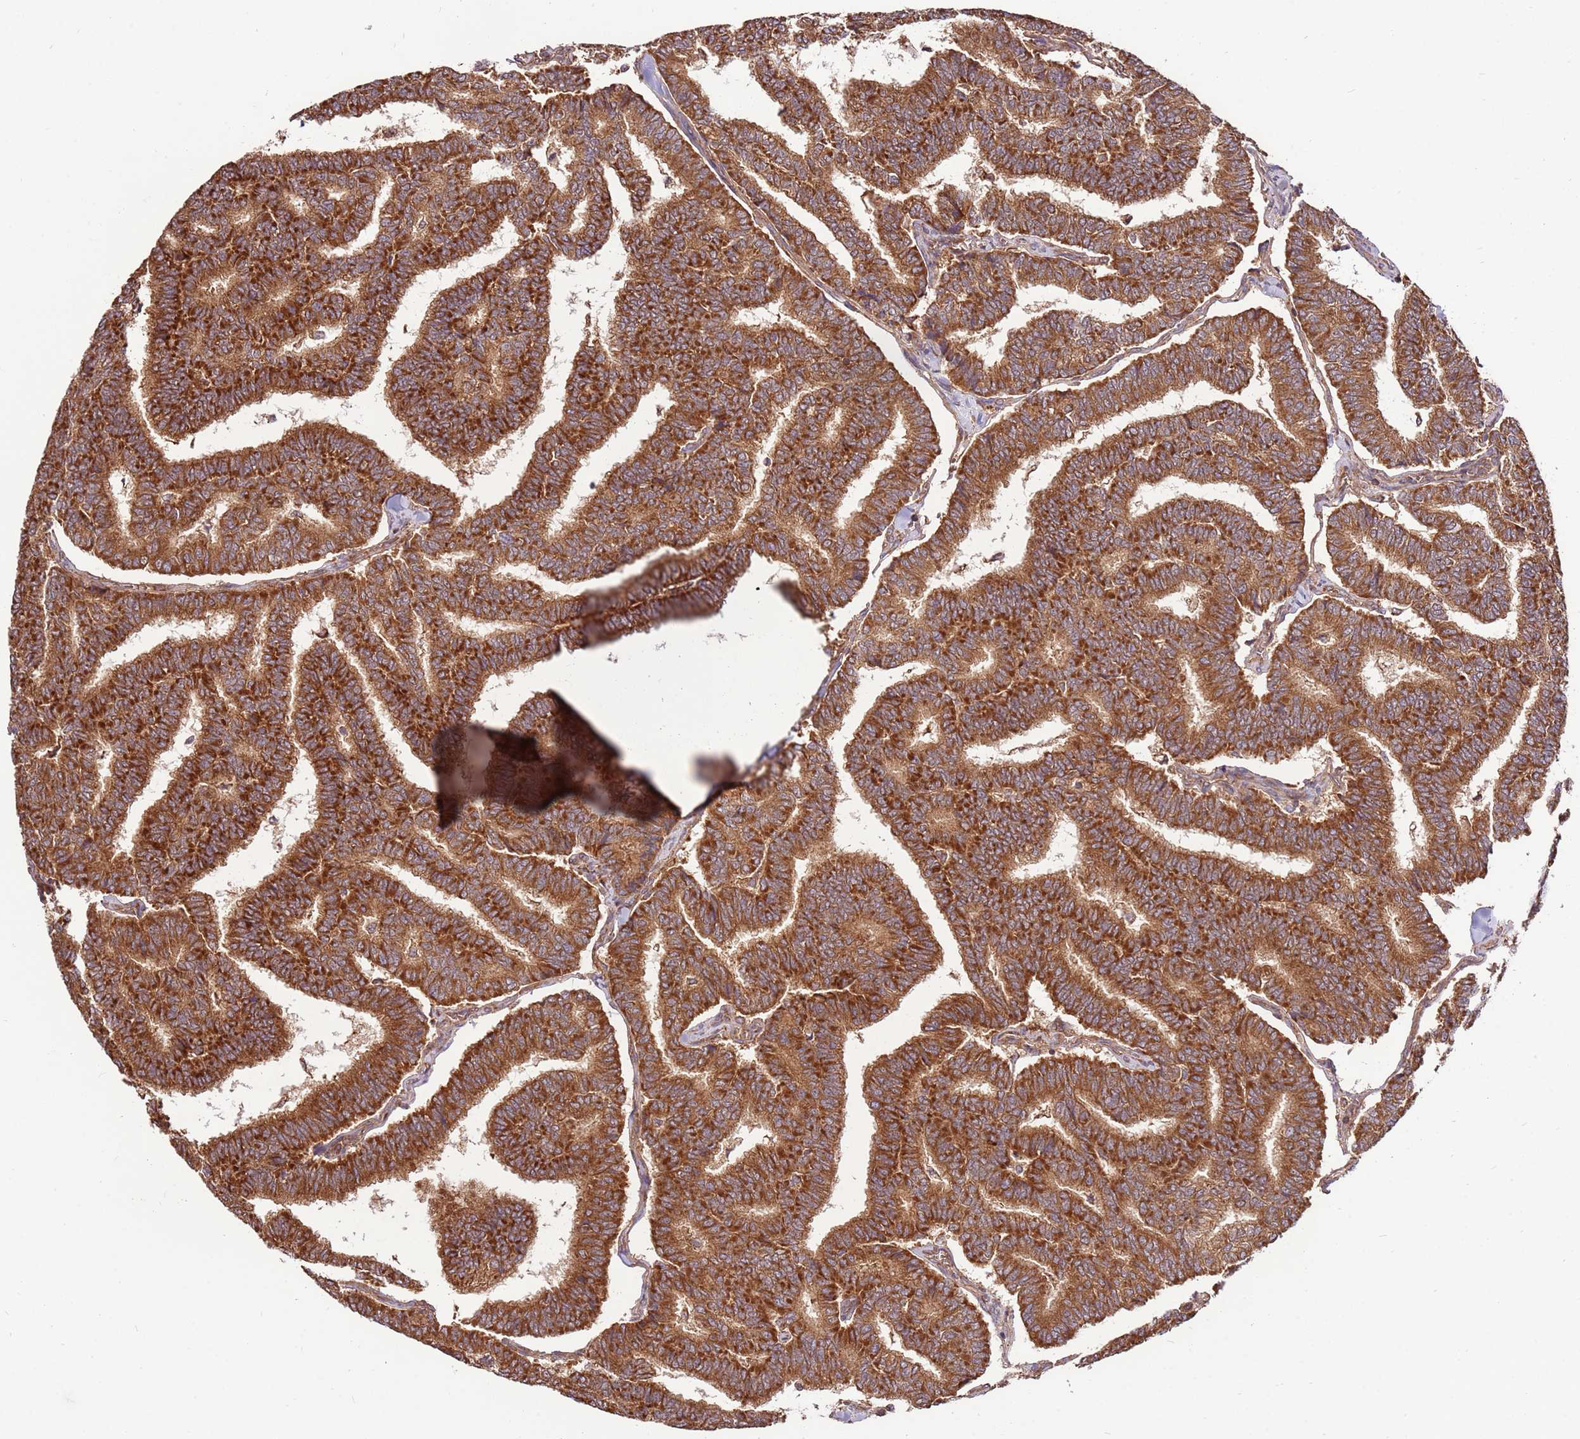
{"staining": {"intensity": "strong", "quantity": ">75%", "location": "cytoplasmic/membranous"}, "tissue": "thyroid cancer", "cell_type": "Tumor cells", "image_type": "cancer", "snomed": [{"axis": "morphology", "description": "Papillary adenocarcinoma, NOS"}, {"axis": "topography", "description": "Thyroid gland"}], "caption": "Protein staining by immunohistochemistry (IHC) exhibits strong cytoplasmic/membranous staining in approximately >75% of tumor cells in papillary adenocarcinoma (thyroid). (IHC, brightfield microscopy, high magnification).", "gene": "SLC44A5", "patient": {"sex": "female", "age": 35}}